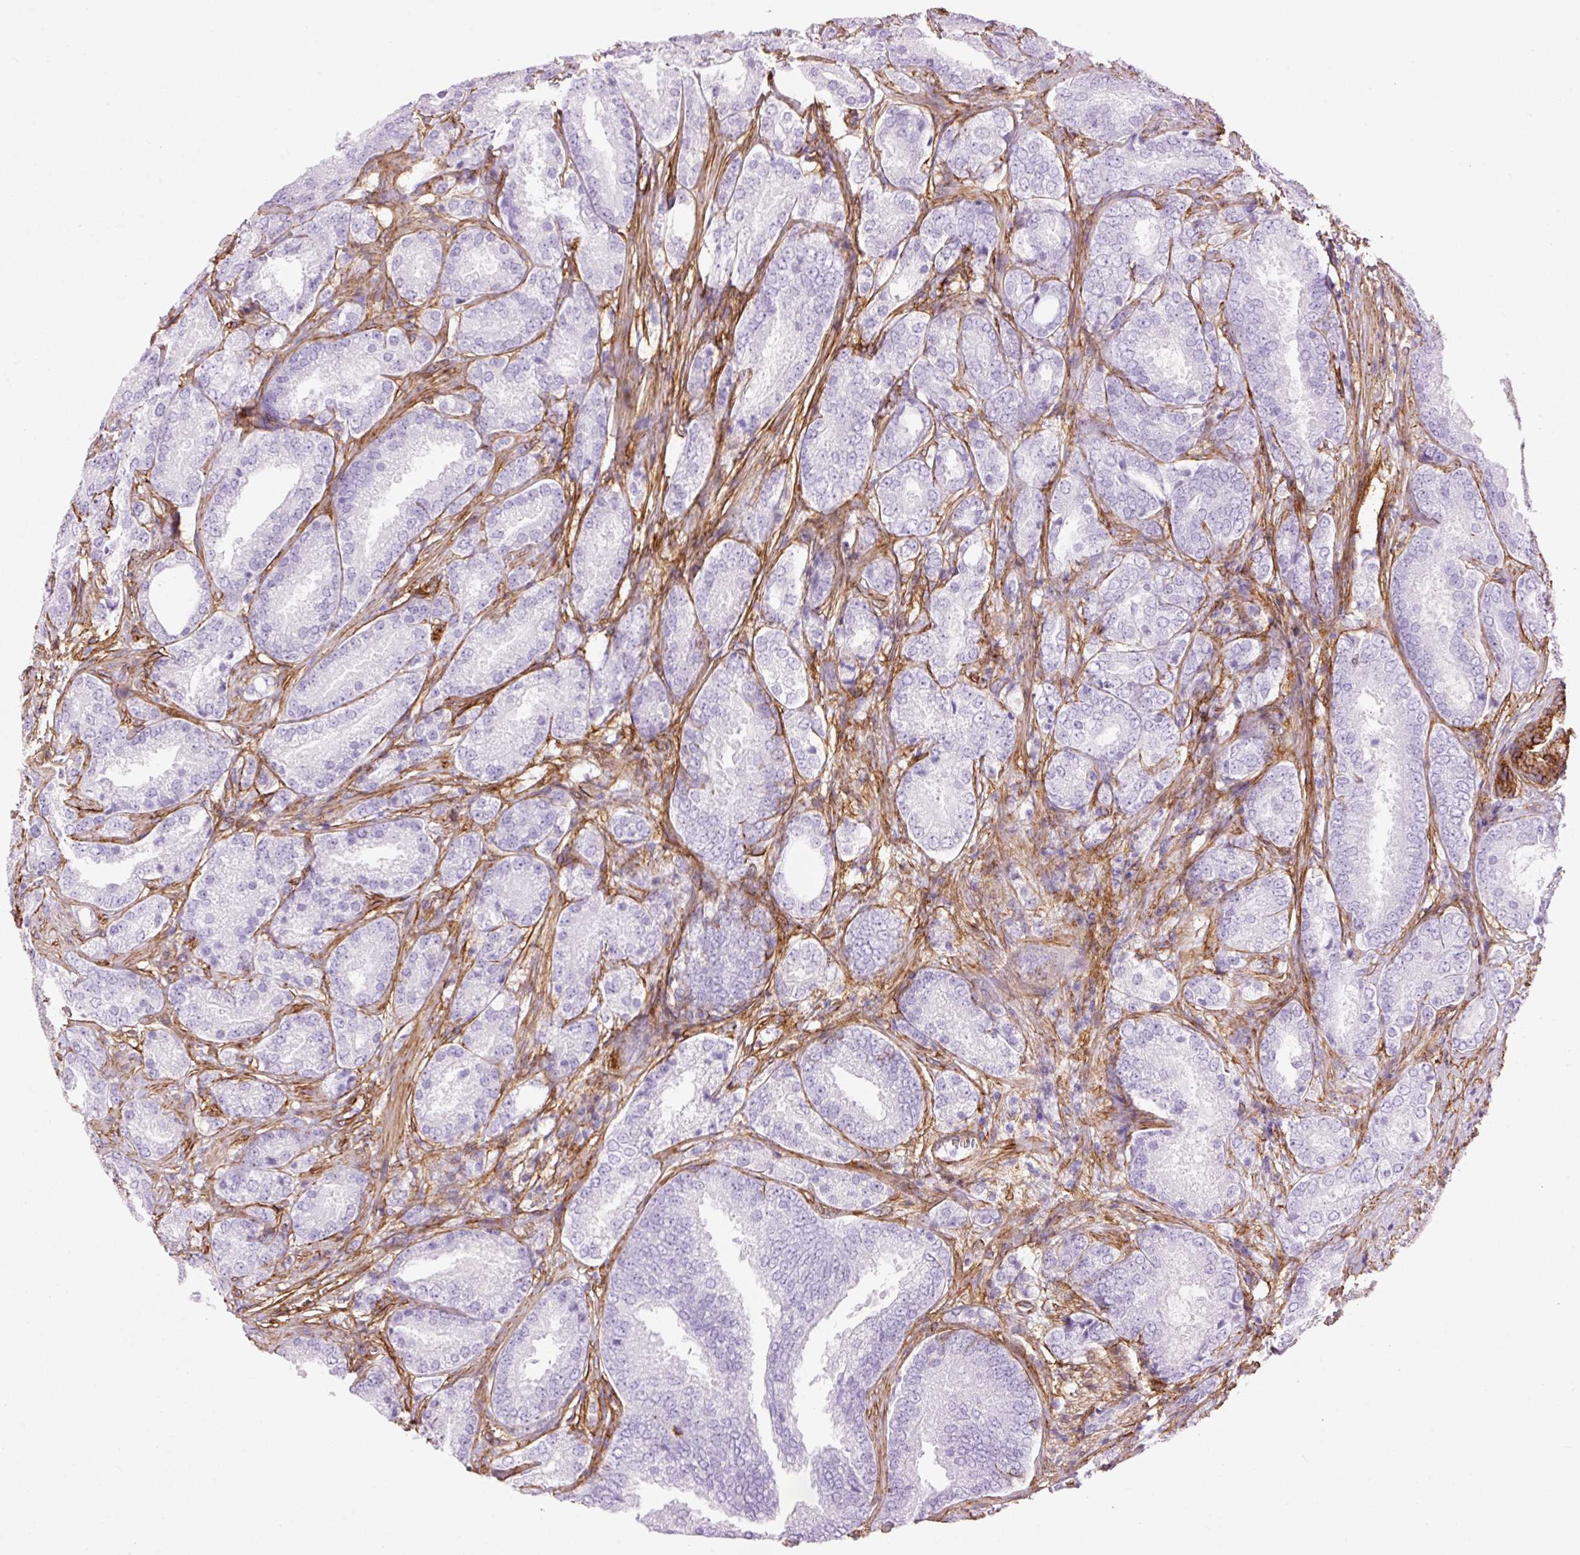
{"staining": {"intensity": "negative", "quantity": "none", "location": "none"}, "tissue": "prostate cancer", "cell_type": "Tumor cells", "image_type": "cancer", "snomed": [{"axis": "morphology", "description": "Adenocarcinoma, High grade"}, {"axis": "topography", "description": "Prostate"}], "caption": "An image of prostate adenocarcinoma (high-grade) stained for a protein displays no brown staining in tumor cells.", "gene": "CAV1", "patient": {"sex": "male", "age": 63}}